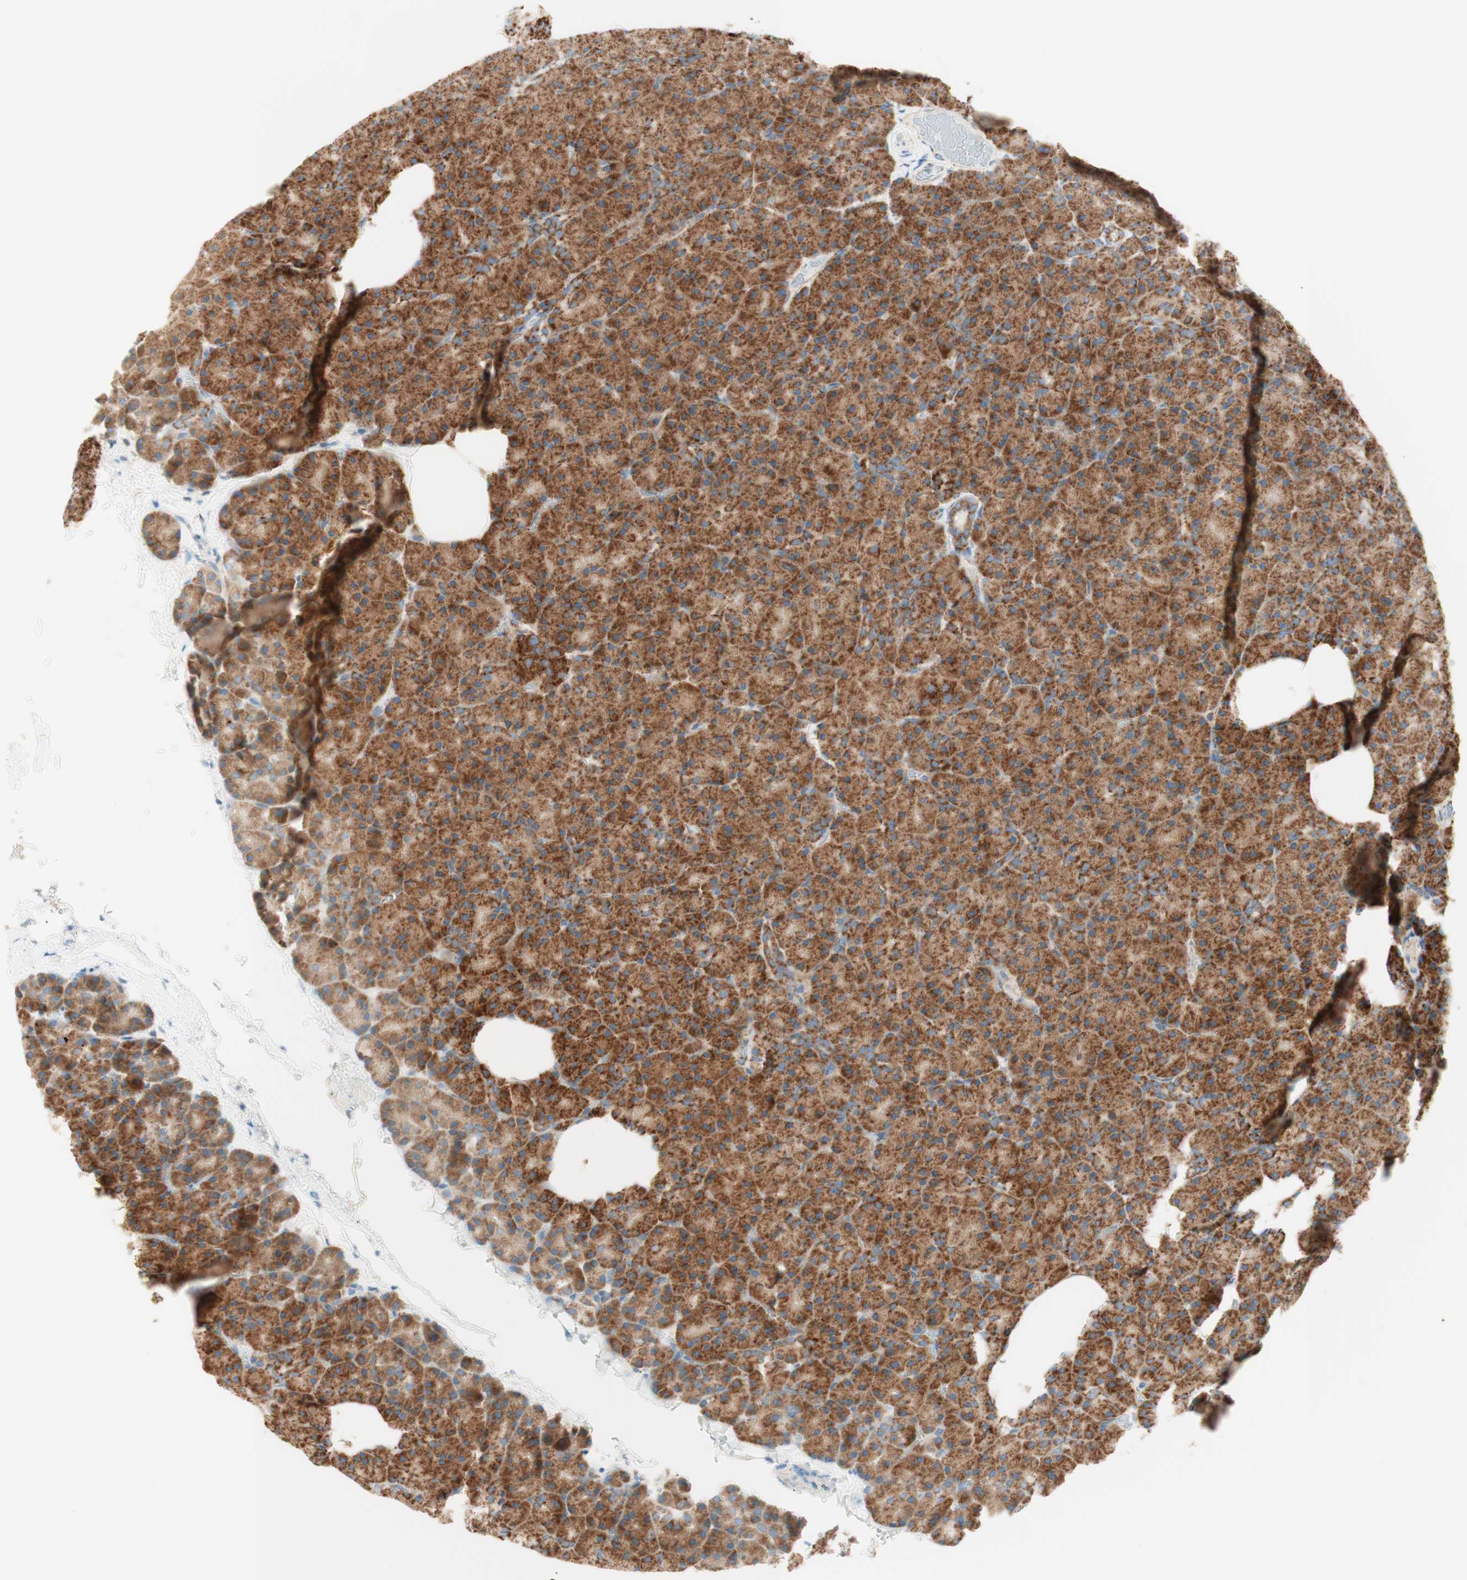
{"staining": {"intensity": "strong", "quantity": ">75%", "location": "cytoplasmic/membranous"}, "tissue": "pancreas", "cell_type": "Exocrine glandular cells", "image_type": "normal", "snomed": [{"axis": "morphology", "description": "Normal tissue, NOS"}, {"axis": "topography", "description": "Pancreas"}], "caption": "IHC (DAB) staining of unremarkable pancreas demonstrates strong cytoplasmic/membranous protein staining in about >75% of exocrine glandular cells. (Stains: DAB in brown, nuclei in blue, Microscopy: brightfield microscopy at high magnification).", "gene": "TOMM20", "patient": {"sex": "female", "age": 35}}